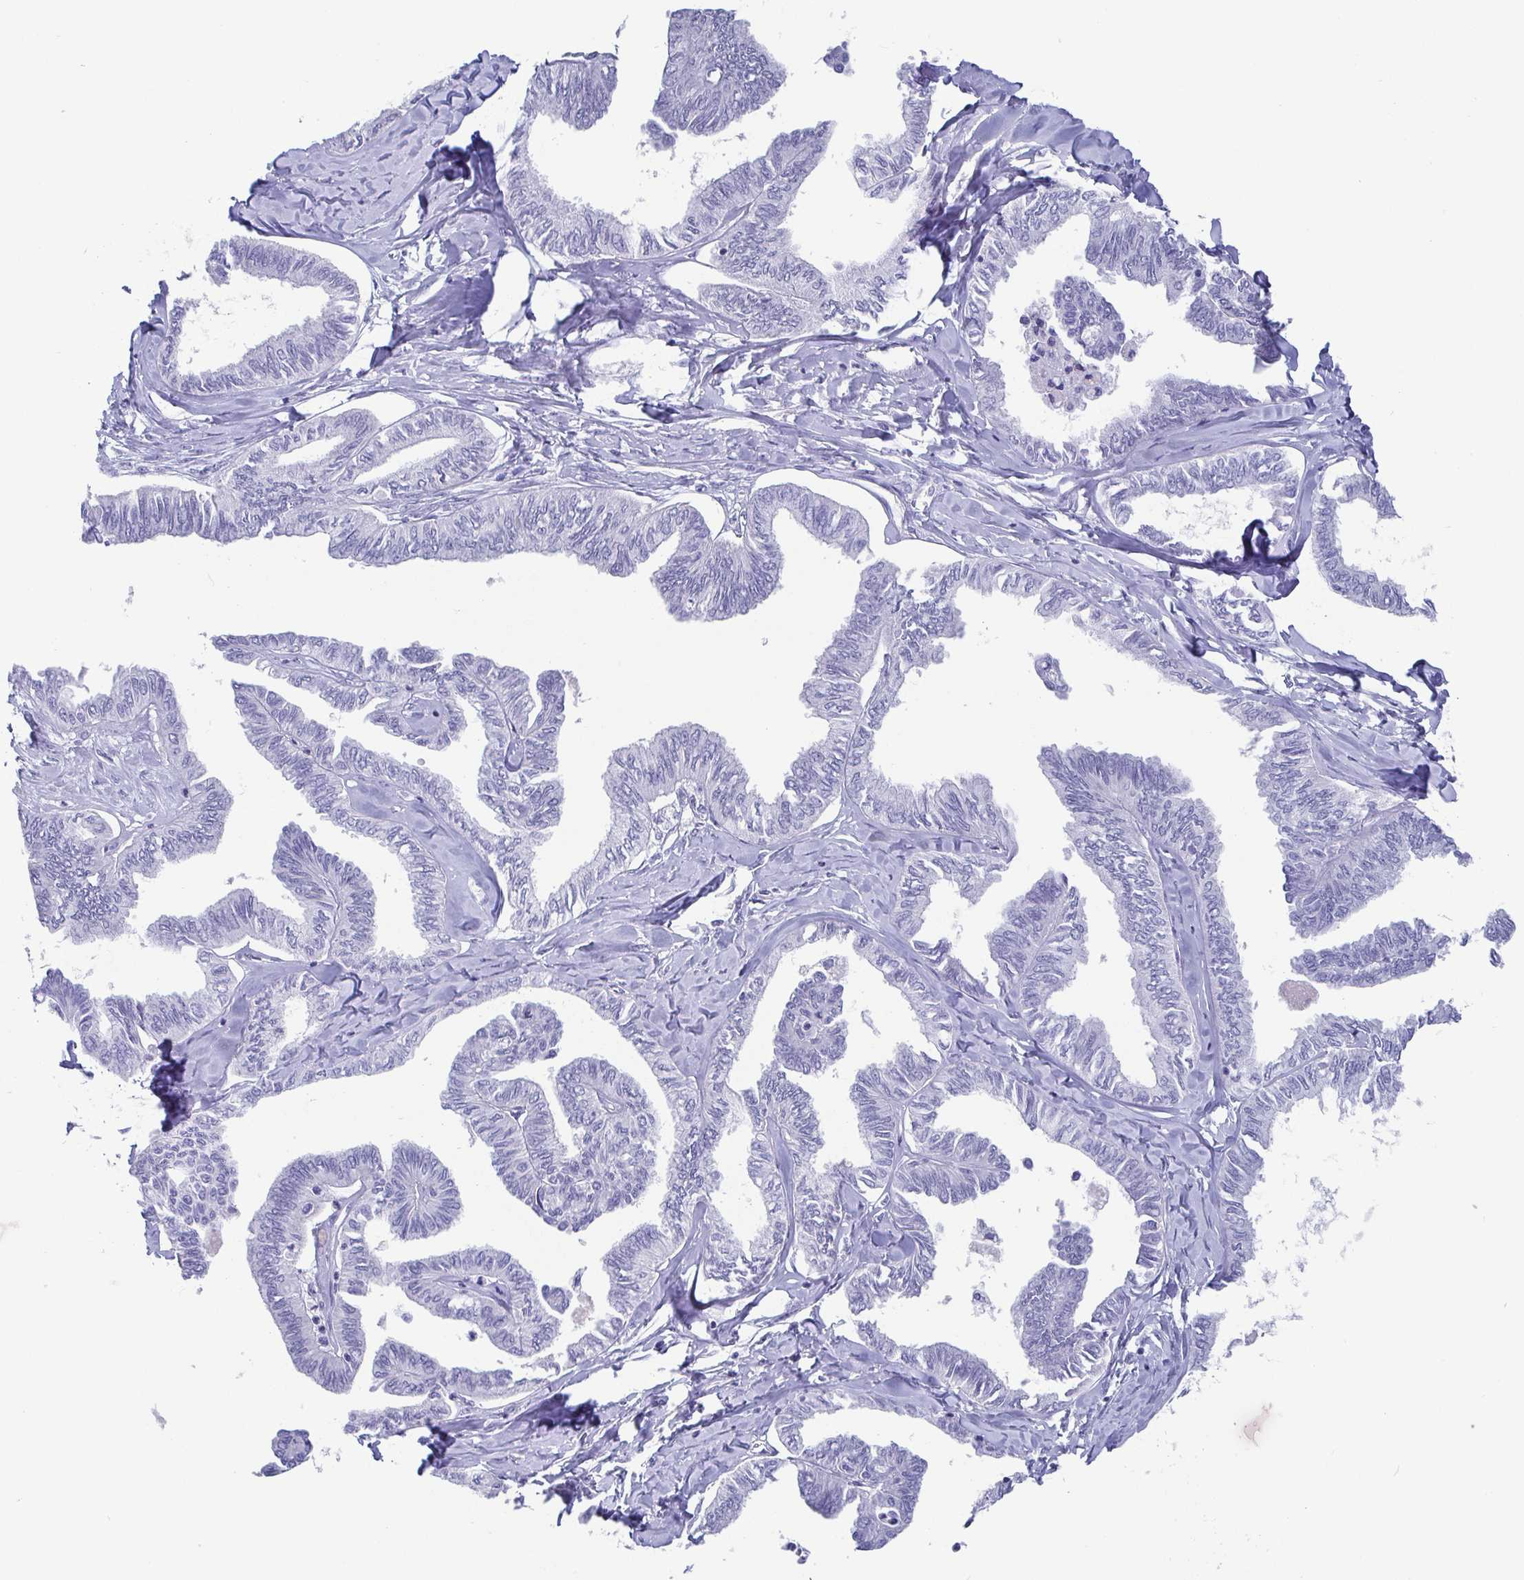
{"staining": {"intensity": "negative", "quantity": "none", "location": "none"}, "tissue": "ovarian cancer", "cell_type": "Tumor cells", "image_type": "cancer", "snomed": [{"axis": "morphology", "description": "Carcinoma, endometroid"}, {"axis": "topography", "description": "Ovary"}], "caption": "Tumor cells are negative for protein expression in human ovarian cancer (endometroid carcinoma).", "gene": "SCGN", "patient": {"sex": "female", "age": 70}}